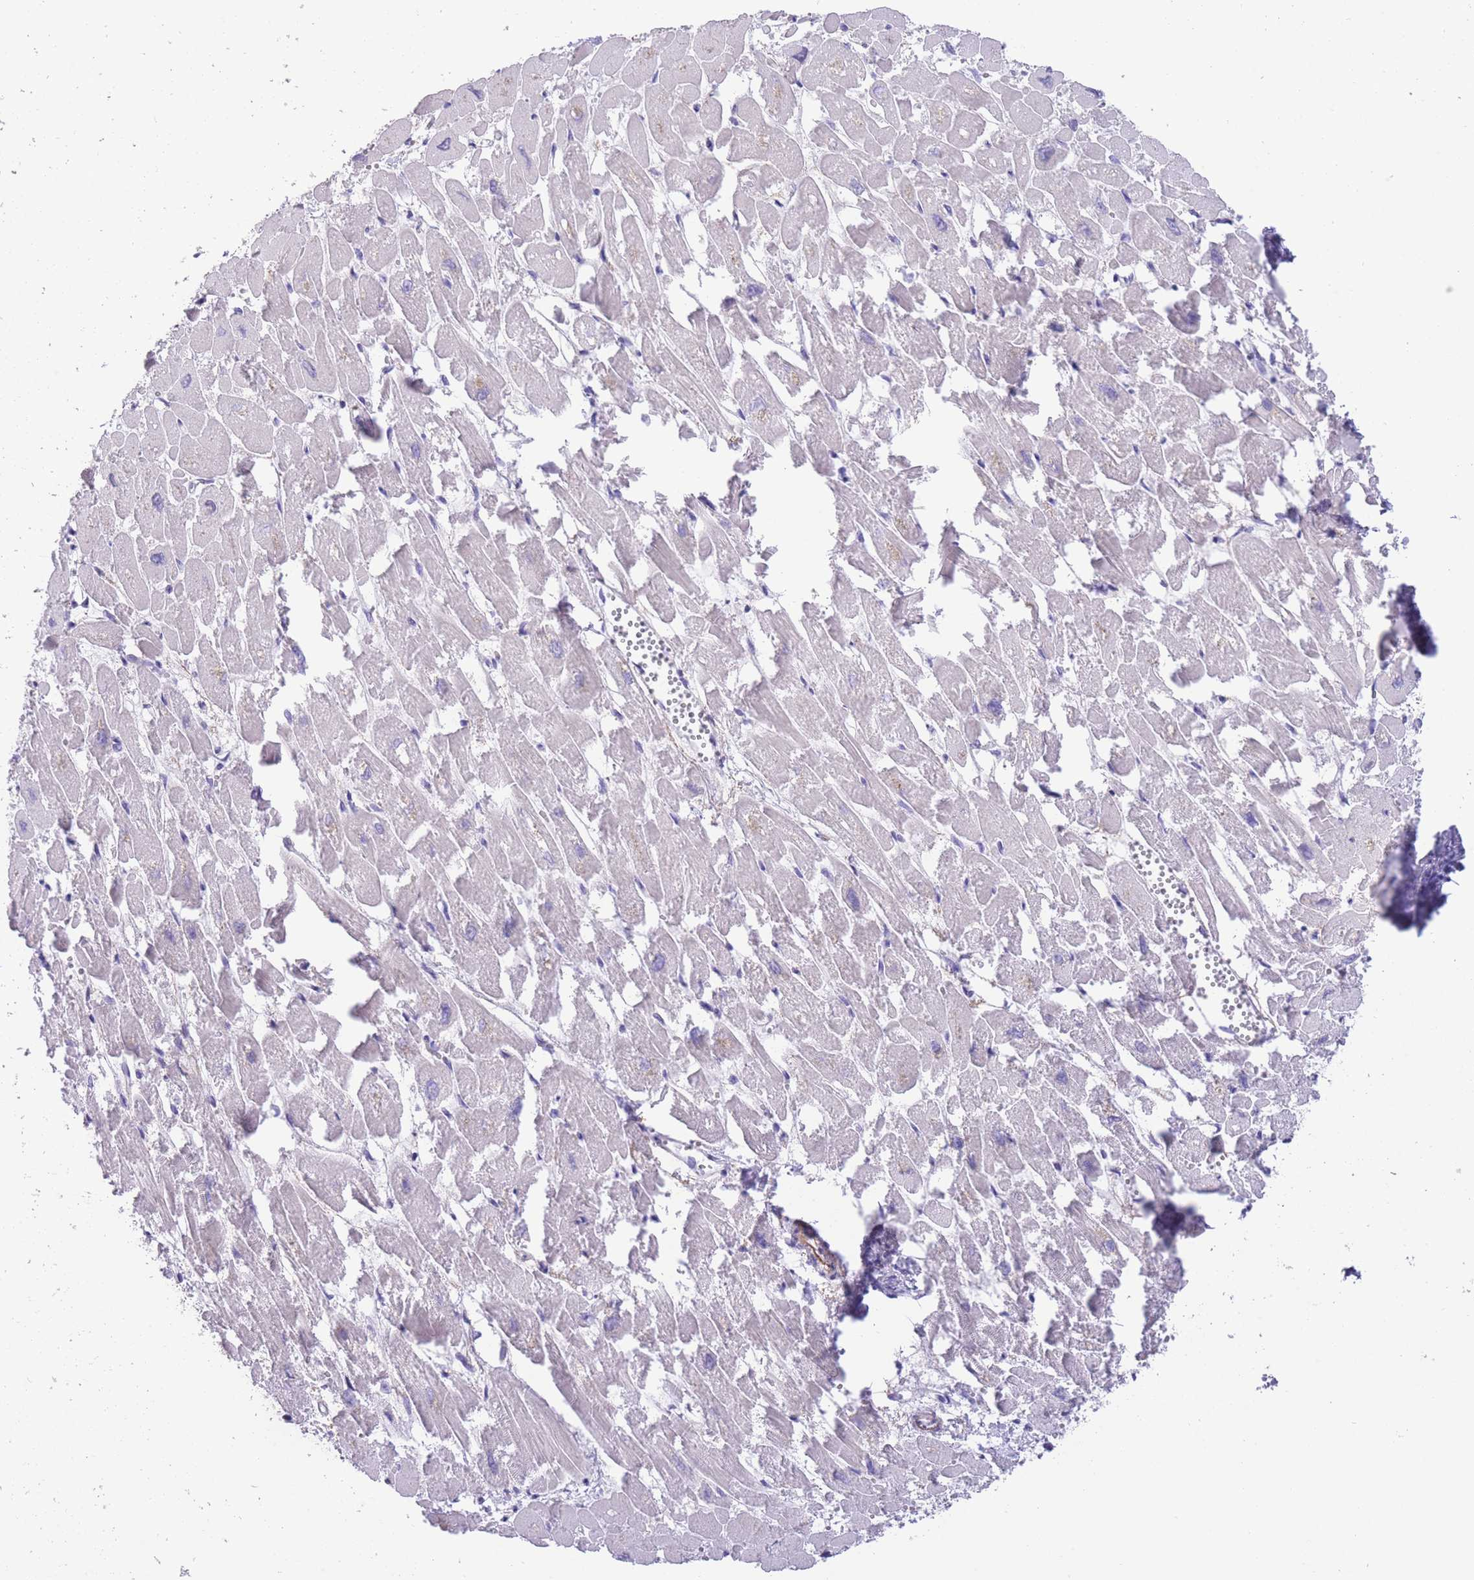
{"staining": {"intensity": "negative", "quantity": "none", "location": "none"}, "tissue": "heart muscle", "cell_type": "Cardiomyocytes", "image_type": "normal", "snomed": [{"axis": "morphology", "description": "Normal tissue, NOS"}, {"axis": "topography", "description": "Heart"}], "caption": "This is an immunohistochemistry (IHC) histopathology image of normal heart muscle. There is no expression in cardiomyocytes.", "gene": "RAI2", "patient": {"sex": "male", "age": 54}}